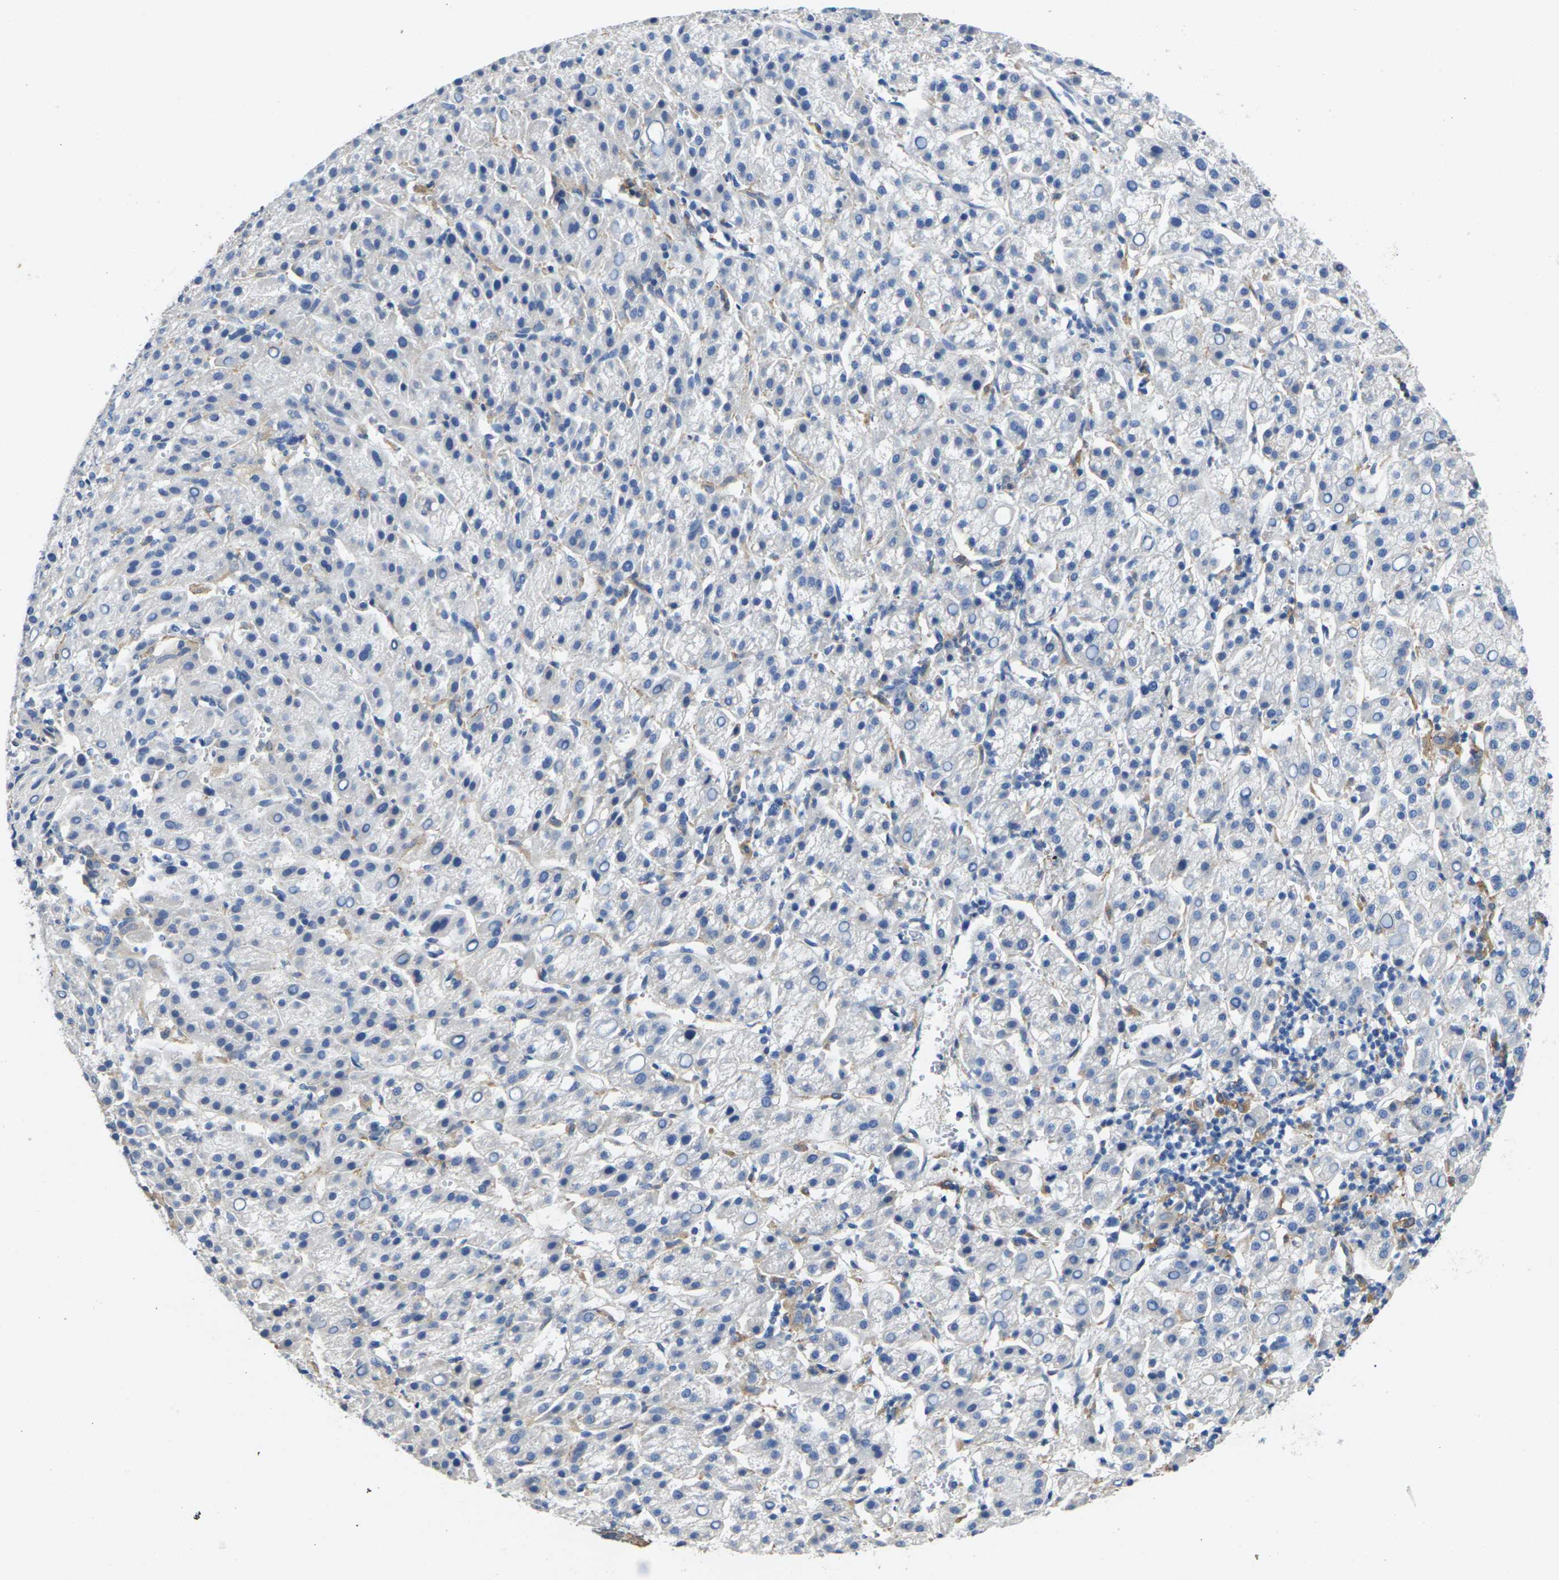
{"staining": {"intensity": "negative", "quantity": "none", "location": "none"}, "tissue": "liver cancer", "cell_type": "Tumor cells", "image_type": "cancer", "snomed": [{"axis": "morphology", "description": "Carcinoma, Hepatocellular, NOS"}, {"axis": "topography", "description": "Liver"}], "caption": "IHC of human hepatocellular carcinoma (liver) exhibits no staining in tumor cells.", "gene": "SCNN1A", "patient": {"sex": "female", "age": 58}}